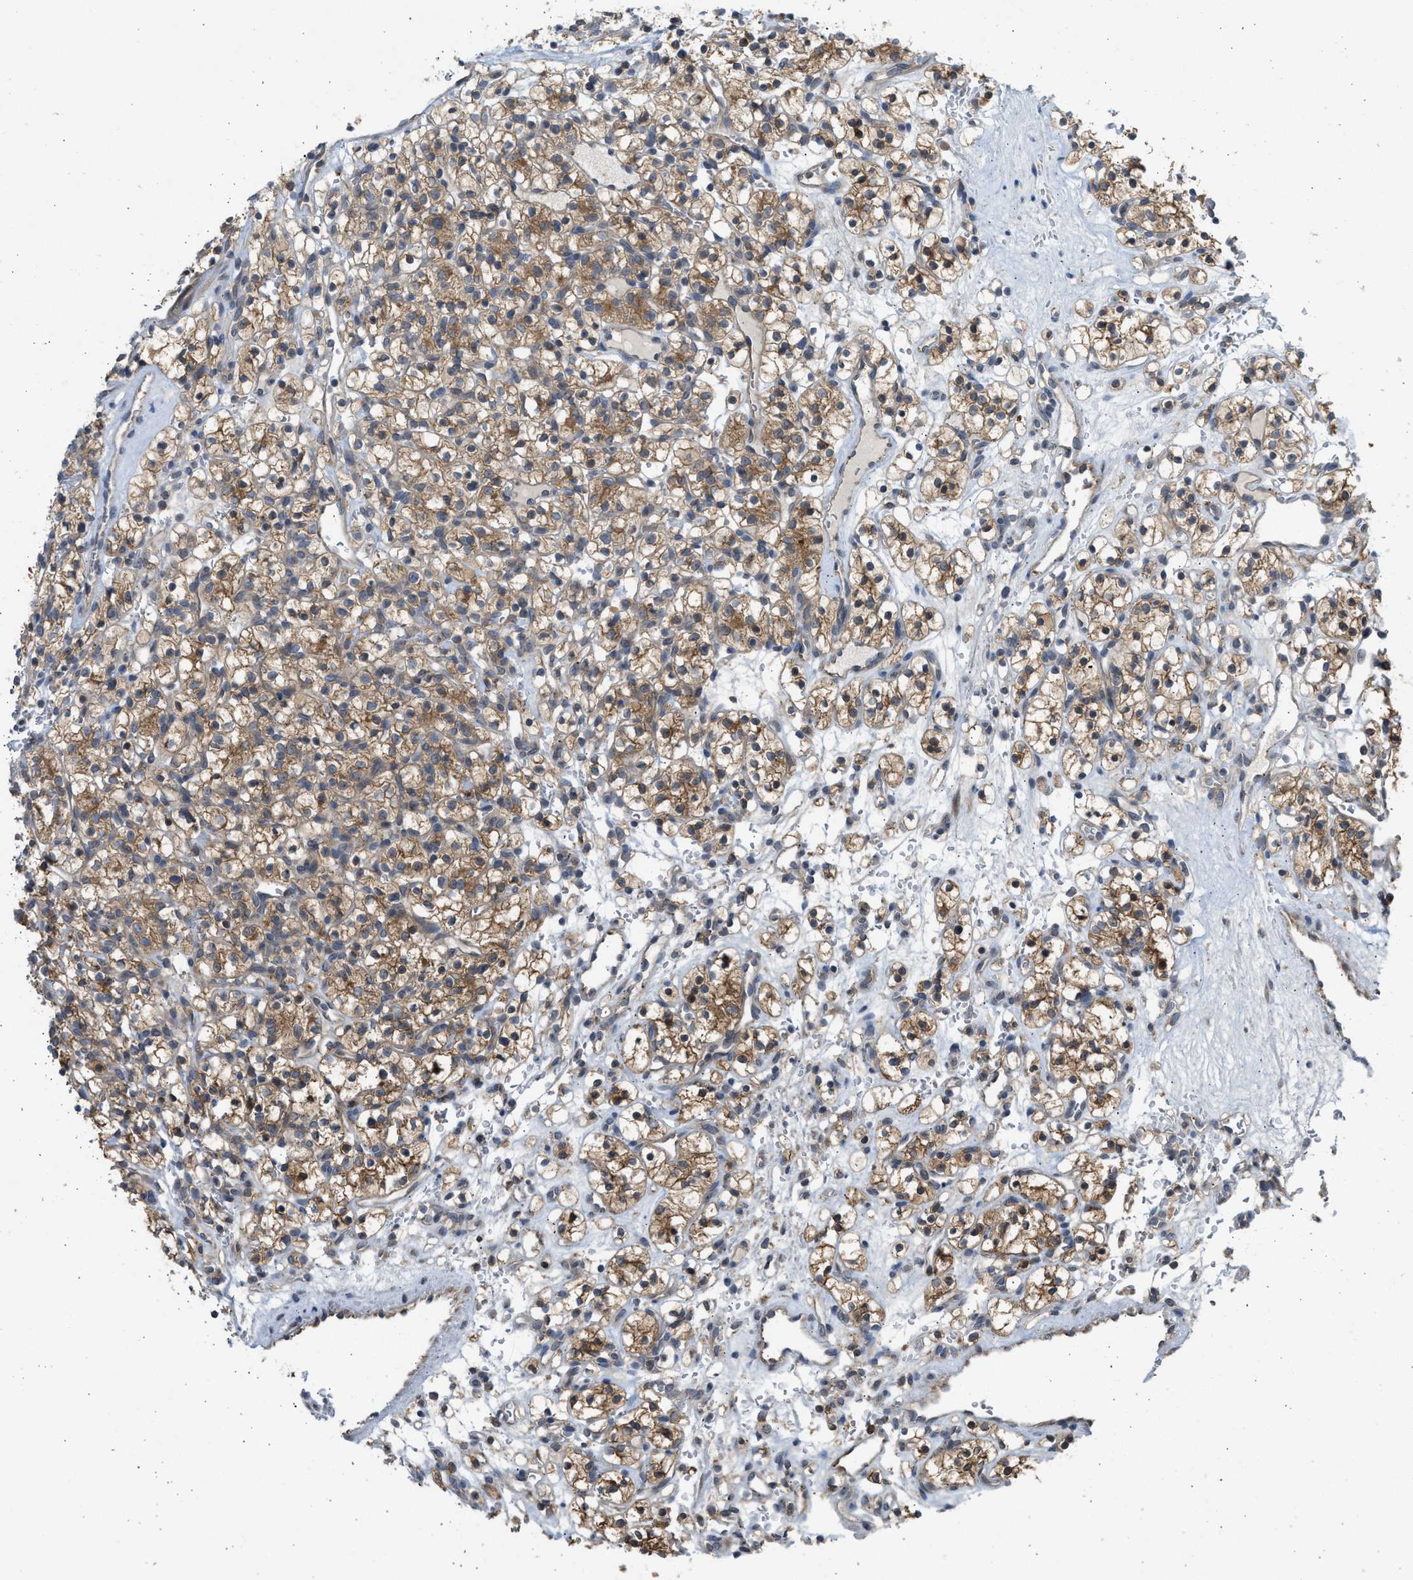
{"staining": {"intensity": "moderate", "quantity": ">75%", "location": "cytoplasmic/membranous"}, "tissue": "renal cancer", "cell_type": "Tumor cells", "image_type": "cancer", "snomed": [{"axis": "morphology", "description": "Adenocarcinoma, NOS"}, {"axis": "topography", "description": "Kidney"}], "caption": "This is a micrograph of immunohistochemistry staining of renal cancer, which shows moderate positivity in the cytoplasmic/membranous of tumor cells.", "gene": "CYP1A1", "patient": {"sex": "female", "age": 57}}